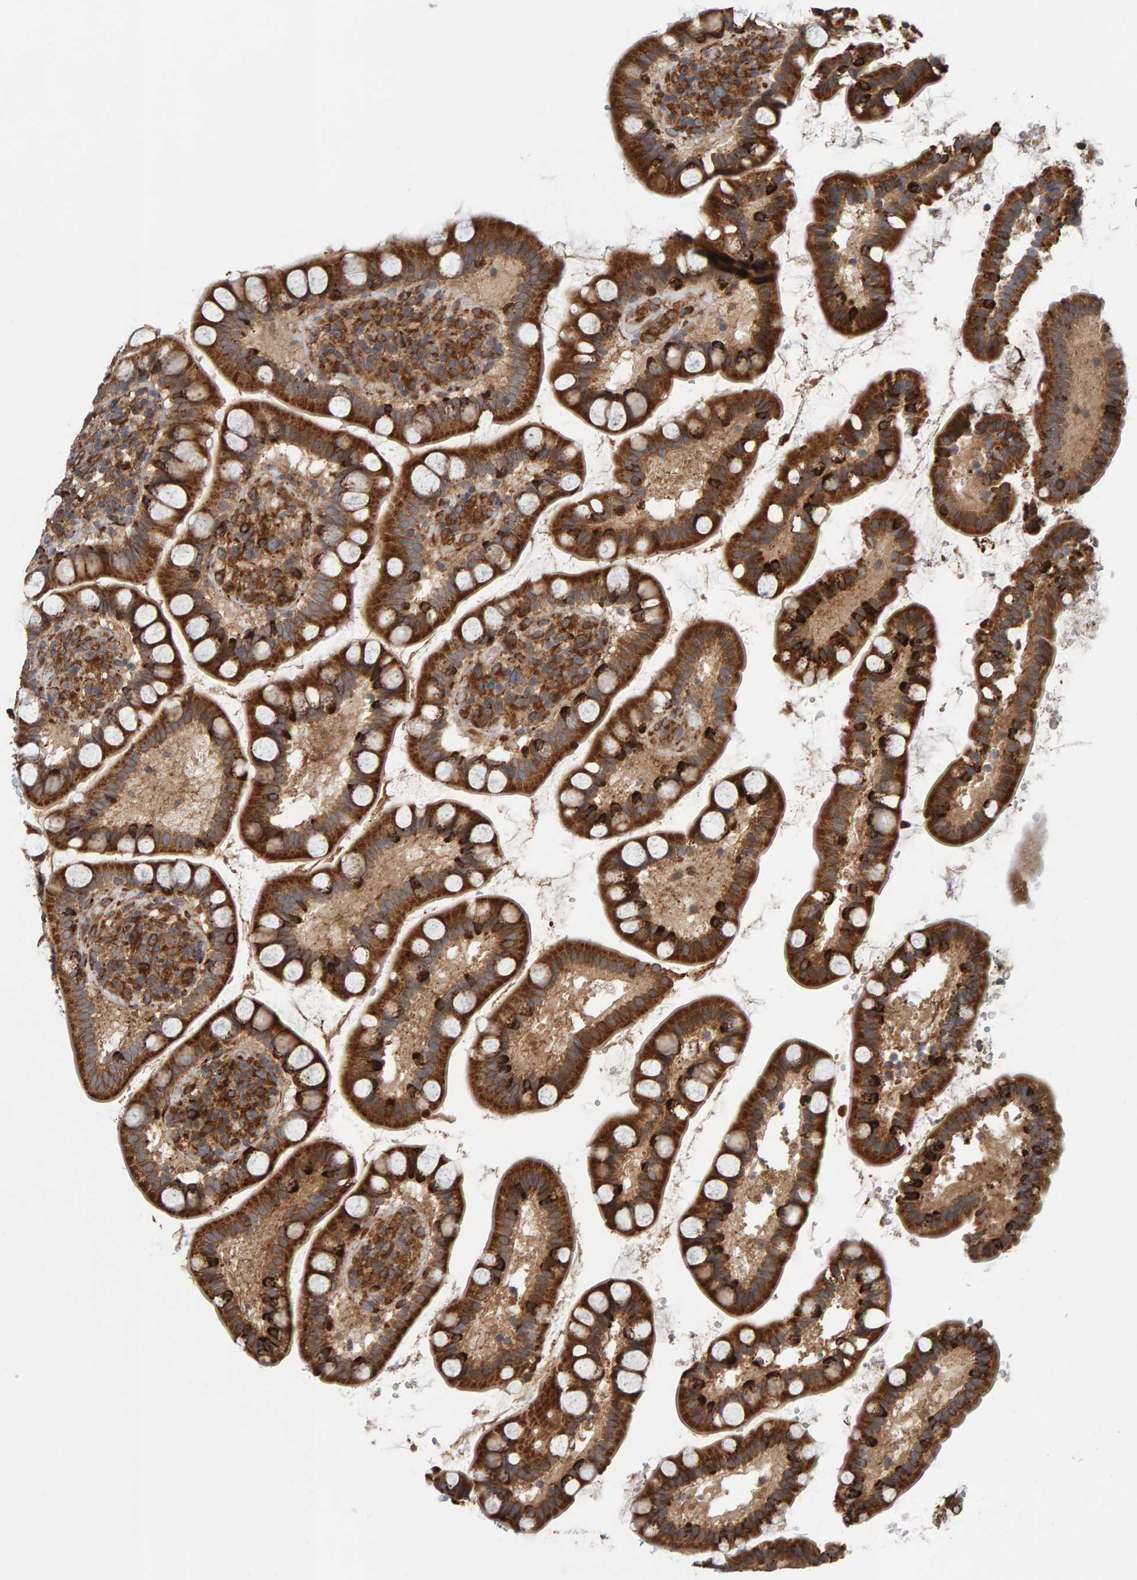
{"staining": {"intensity": "strong", "quantity": ">75%", "location": "cytoplasmic/membranous"}, "tissue": "small intestine", "cell_type": "Glandular cells", "image_type": "normal", "snomed": [{"axis": "morphology", "description": "Normal tissue, NOS"}, {"axis": "topography", "description": "Small intestine"}], "caption": "Normal small intestine reveals strong cytoplasmic/membranous expression in approximately >75% of glandular cells.", "gene": "BAIAP2", "patient": {"sex": "female", "age": 84}}